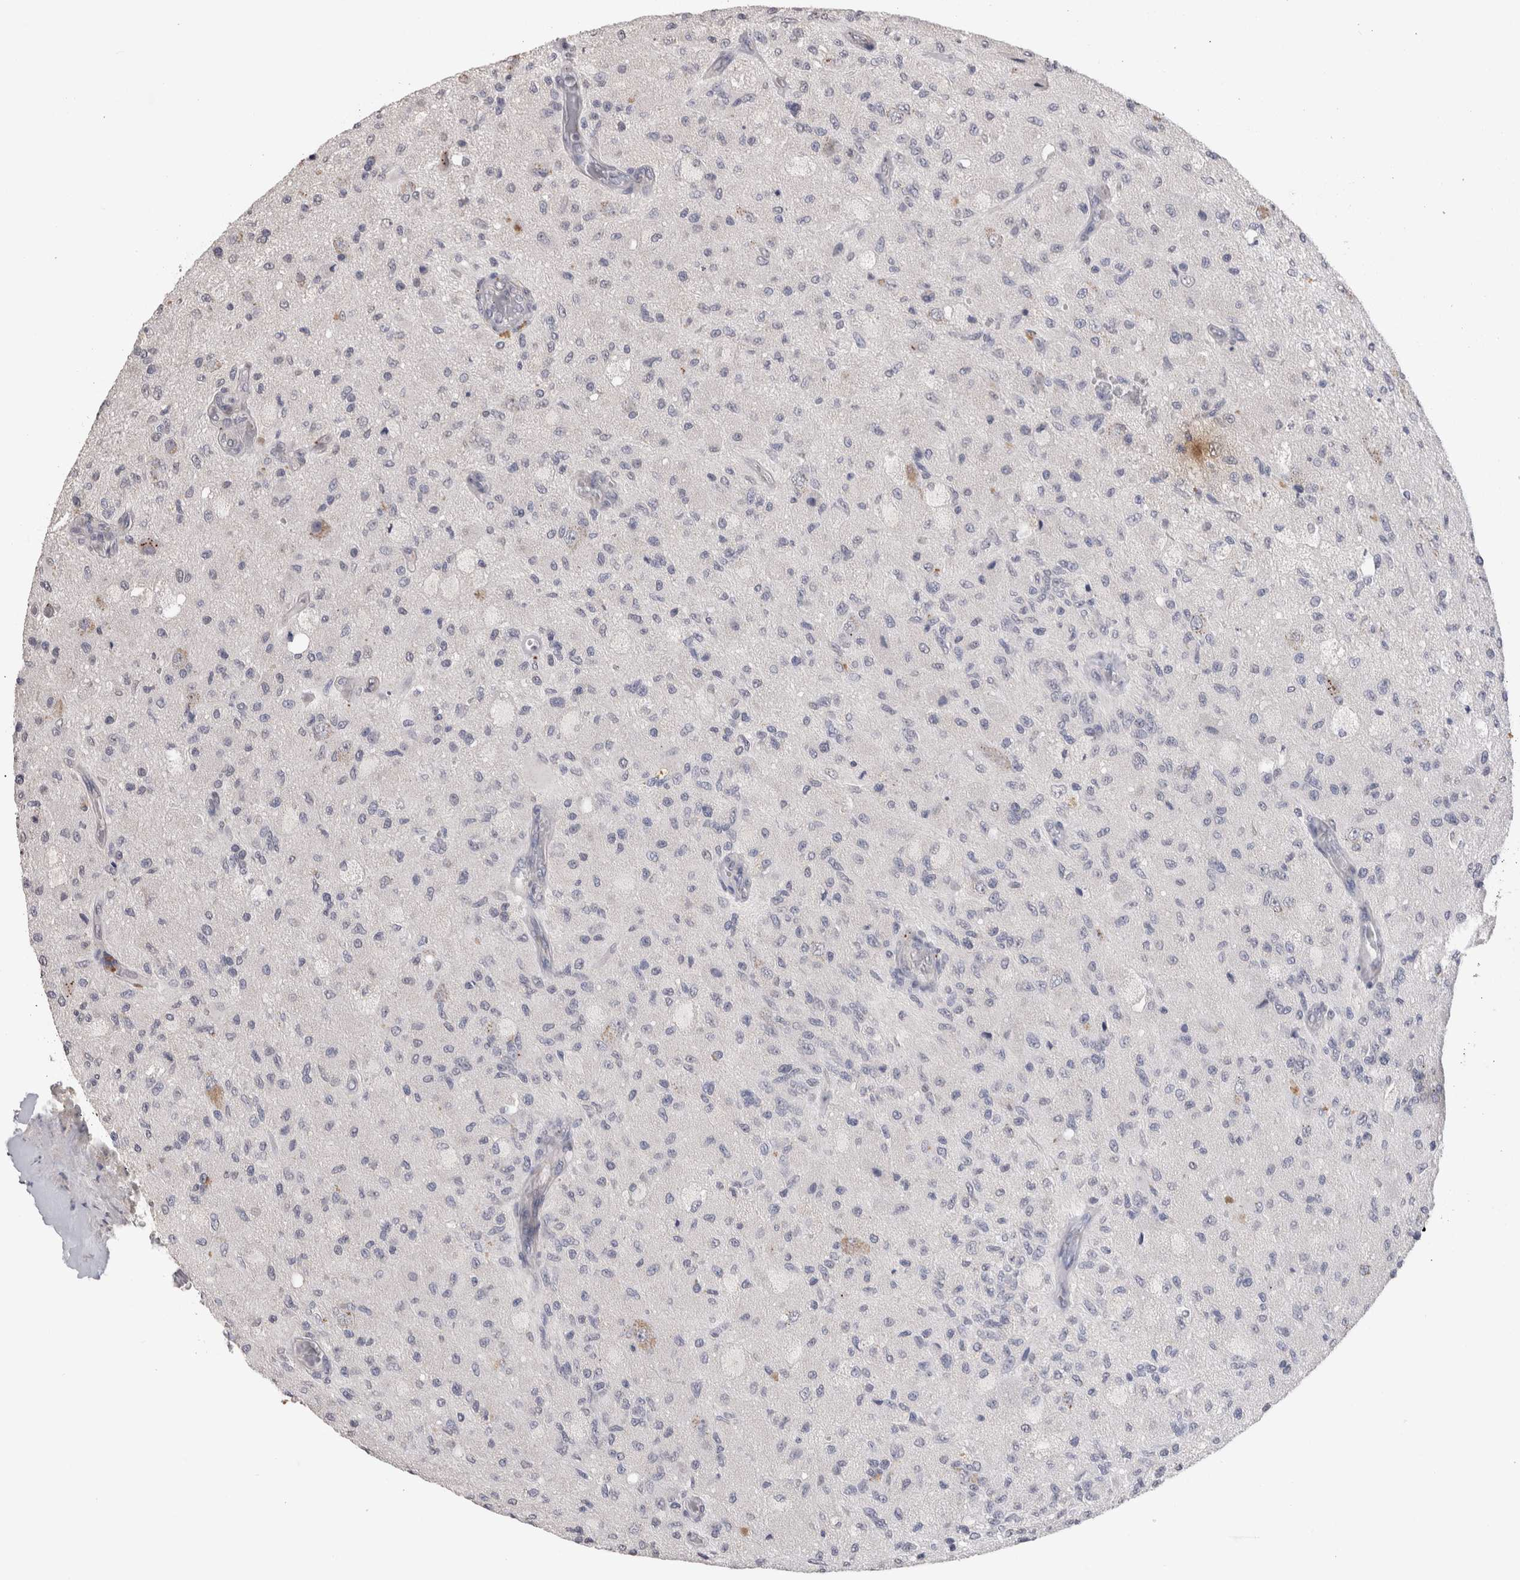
{"staining": {"intensity": "negative", "quantity": "none", "location": "none"}, "tissue": "glioma", "cell_type": "Tumor cells", "image_type": "cancer", "snomed": [{"axis": "morphology", "description": "Normal tissue, NOS"}, {"axis": "morphology", "description": "Glioma, malignant, High grade"}, {"axis": "topography", "description": "Cerebral cortex"}], "caption": "This is a micrograph of immunohistochemistry staining of glioma, which shows no staining in tumor cells.", "gene": "CDH6", "patient": {"sex": "male", "age": 77}}